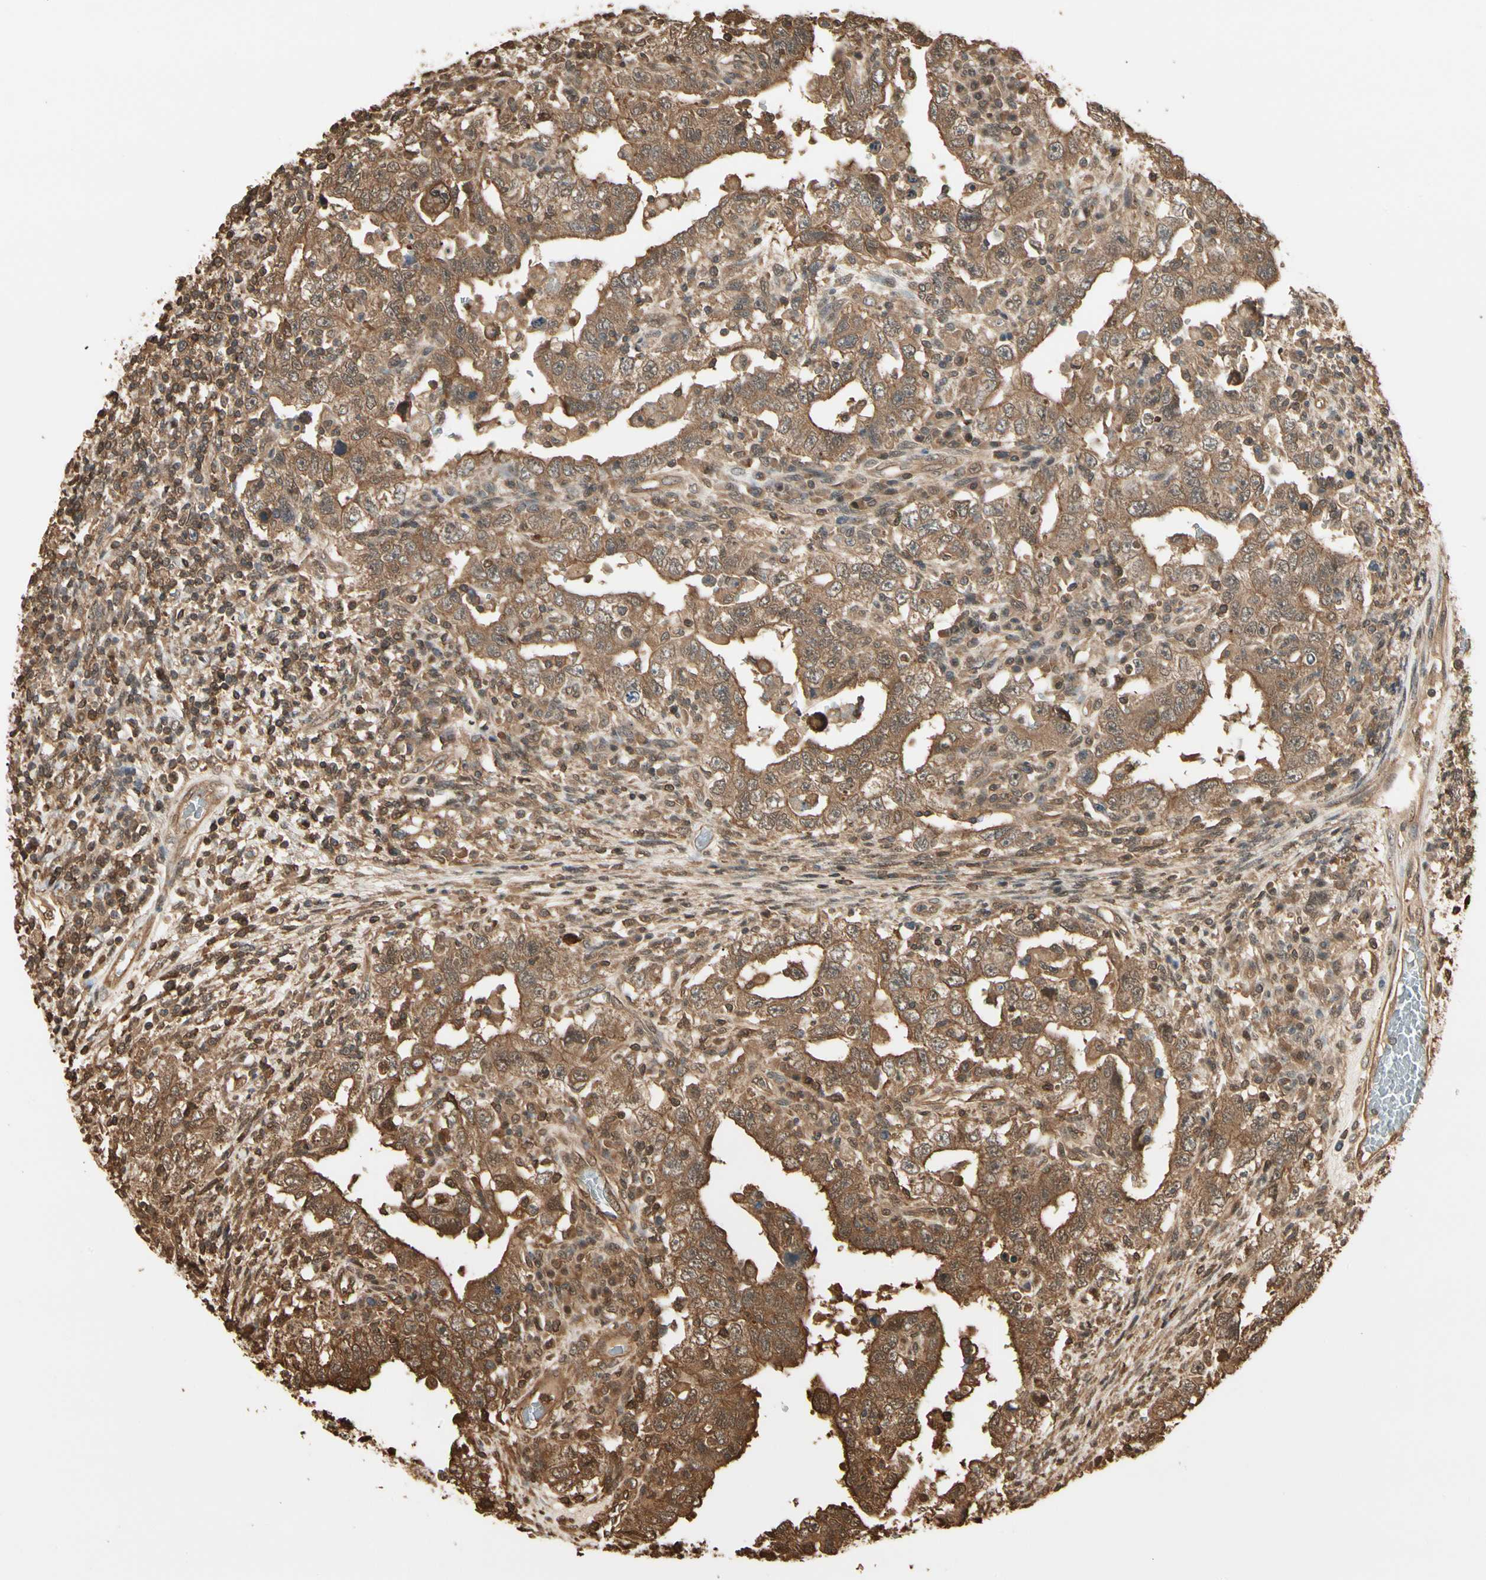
{"staining": {"intensity": "strong", "quantity": ">75%", "location": "cytoplasmic/membranous"}, "tissue": "testis cancer", "cell_type": "Tumor cells", "image_type": "cancer", "snomed": [{"axis": "morphology", "description": "Carcinoma, Embryonal, NOS"}, {"axis": "topography", "description": "Testis"}], "caption": "Protein expression analysis of human testis embryonal carcinoma reveals strong cytoplasmic/membranous positivity in about >75% of tumor cells. (DAB (3,3'-diaminobenzidine) IHC, brown staining for protein, blue staining for nuclei).", "gene": "YWHAE", "patient": {"sex": "male", "age": 26}}